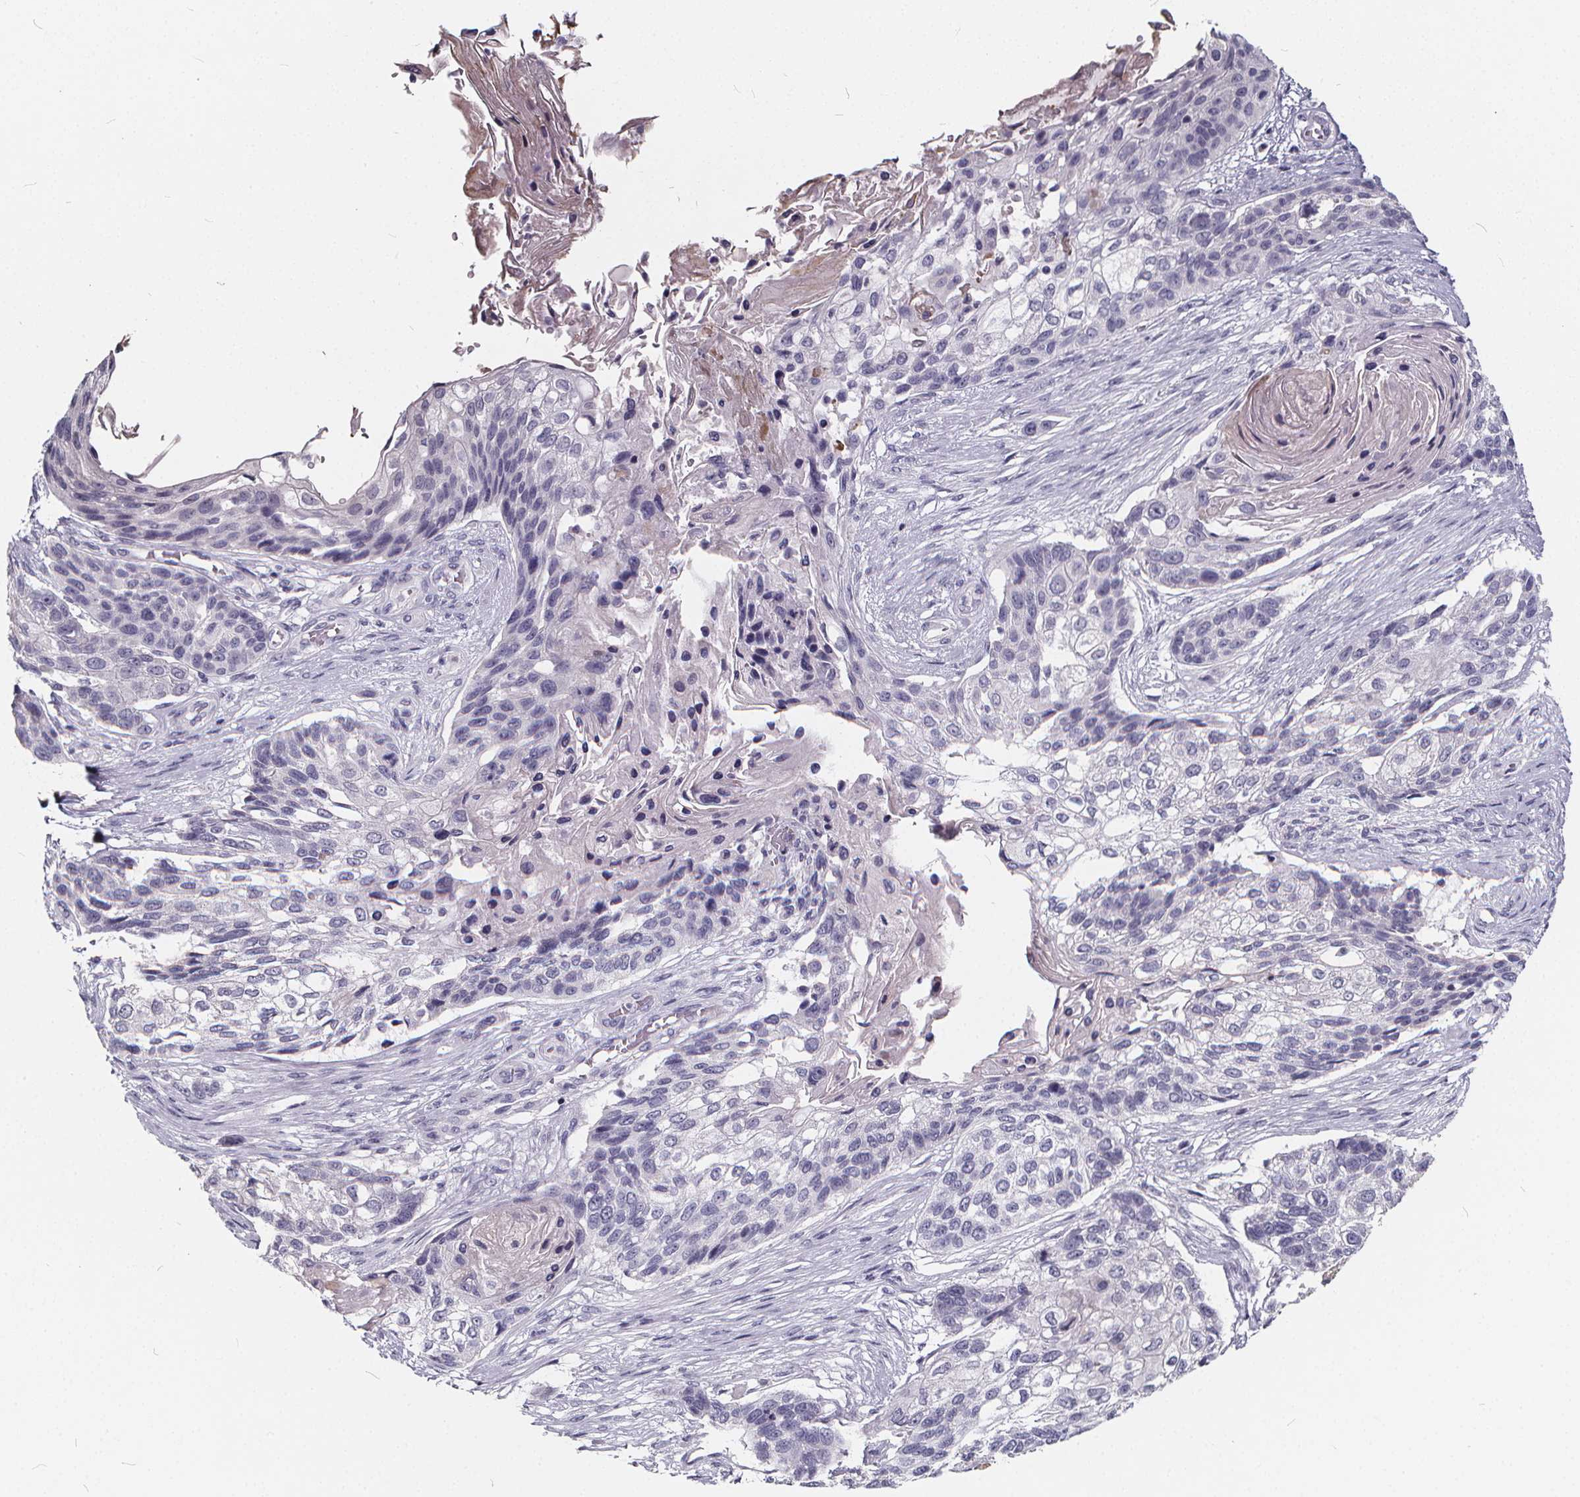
{"staining": {"intensity": "negative", "quantity": "none", "location": "none"}, "tissue": "lung cancer", "cell_type": "Tumor cells", "image_type": "cancer", "snomed": [{"axis": "morphology", "description": "Squamous cell carcinoma, NOS"}, {"axis": "topography", "description": "Lung"}], "caption": "A micrograph of human squamous cell carcinoma (lung) is negative for staining in tumor cells.", "gene": "SPEF2", "patient": {"sex": "male", "age": 69}}